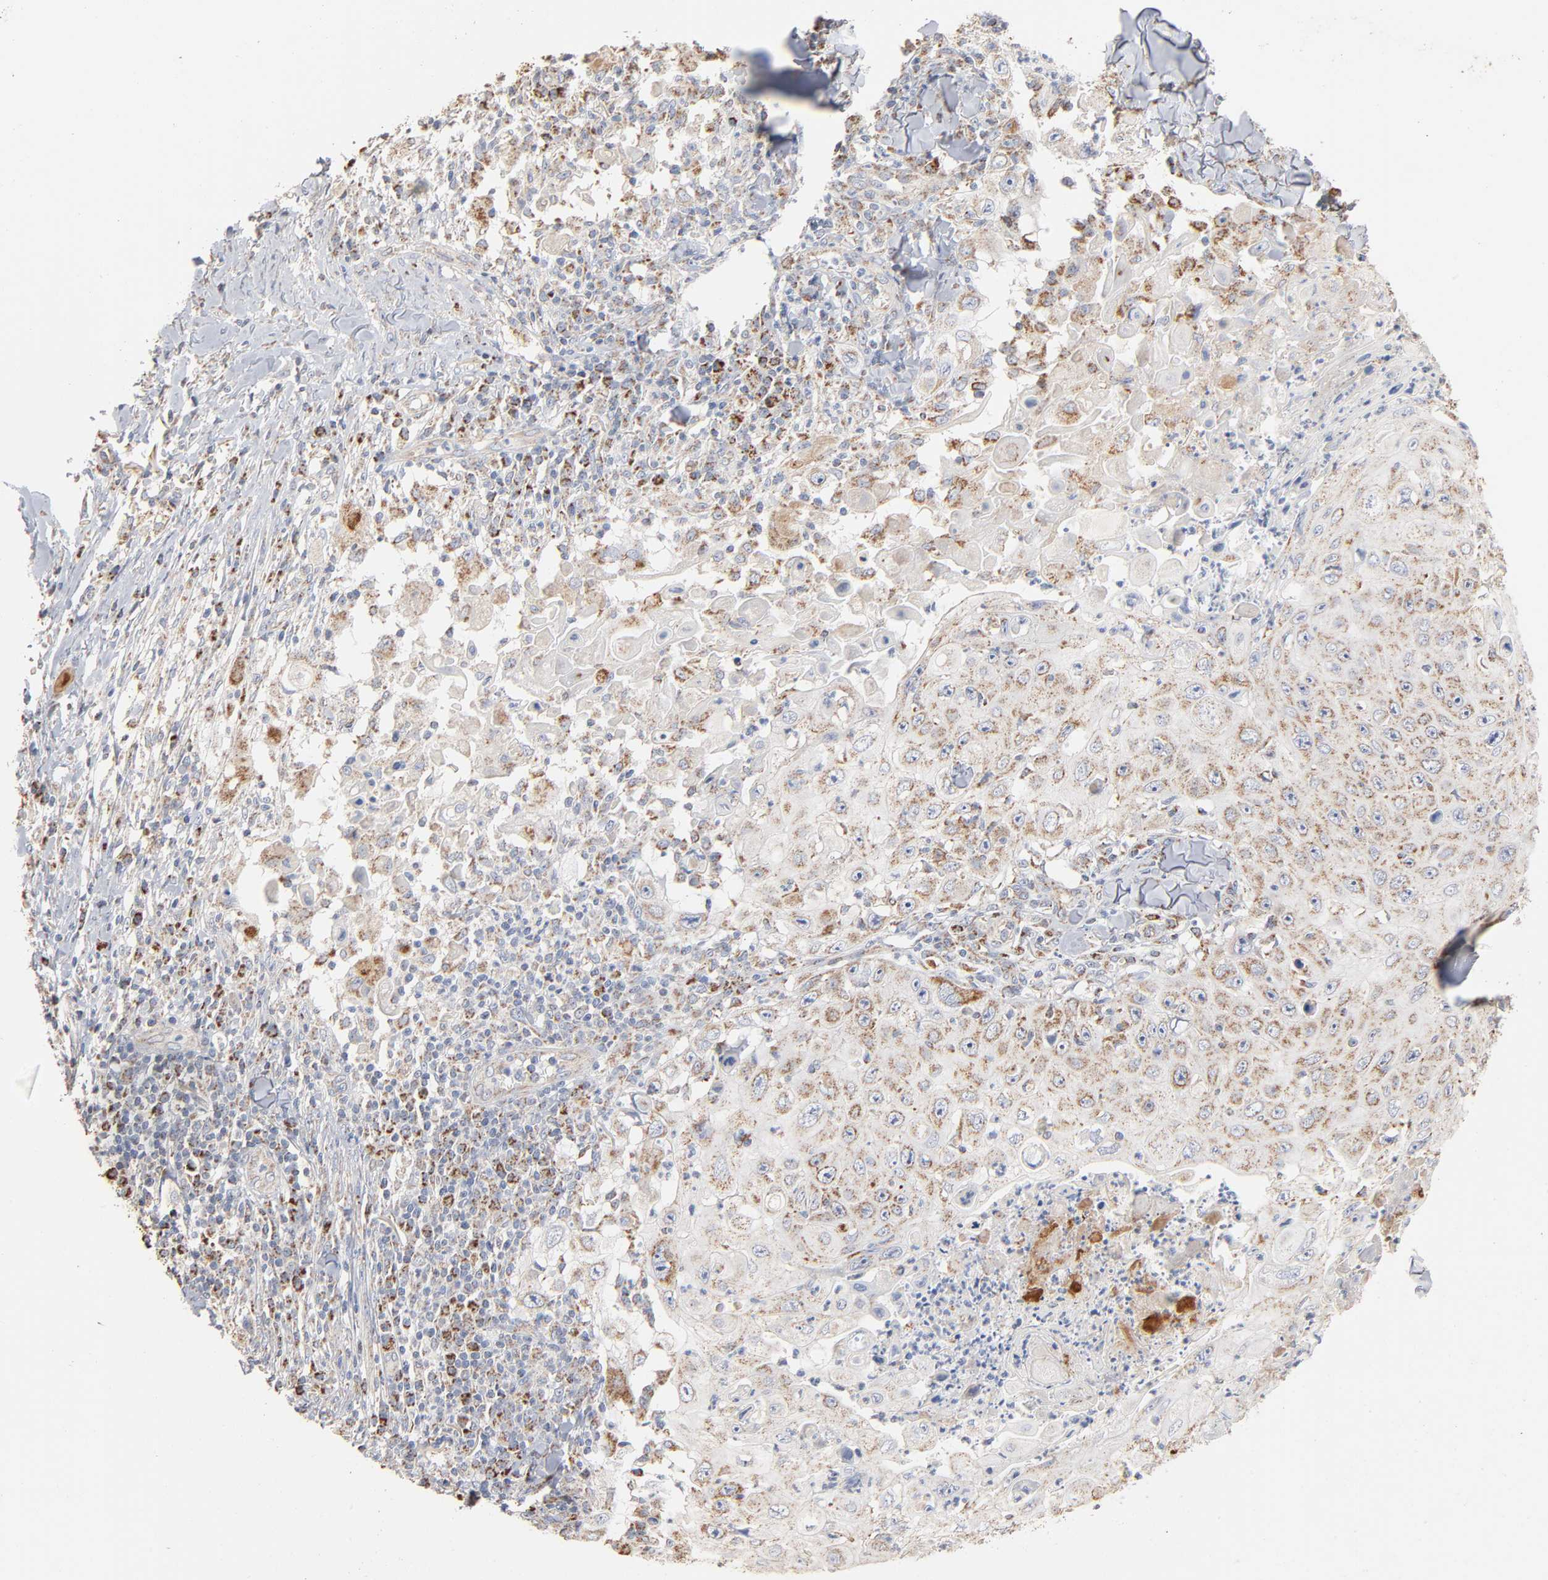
{"staining": {"intensity": "moderate", "quantity": "25%-75%", "location": "cytoplasmic/membranous"}, "tissue": "skin cancer", "cell_type": "Tumor cells", "image_type": "cancer", "snomed": [{"axis": "morphology", "description": "Squamous cell carcinoma, NOS"}, {"axis": "topography", "description": "Skin"}], "caption": "Immunohistochemical staining of human skin cancer demonstrates medium levels of moderate cytoplasmic/membranous protein expression in about 25%-75% of tumor cells.", "gene": "UQCRC1", "patient": {"sex": "male", "age": 86}}